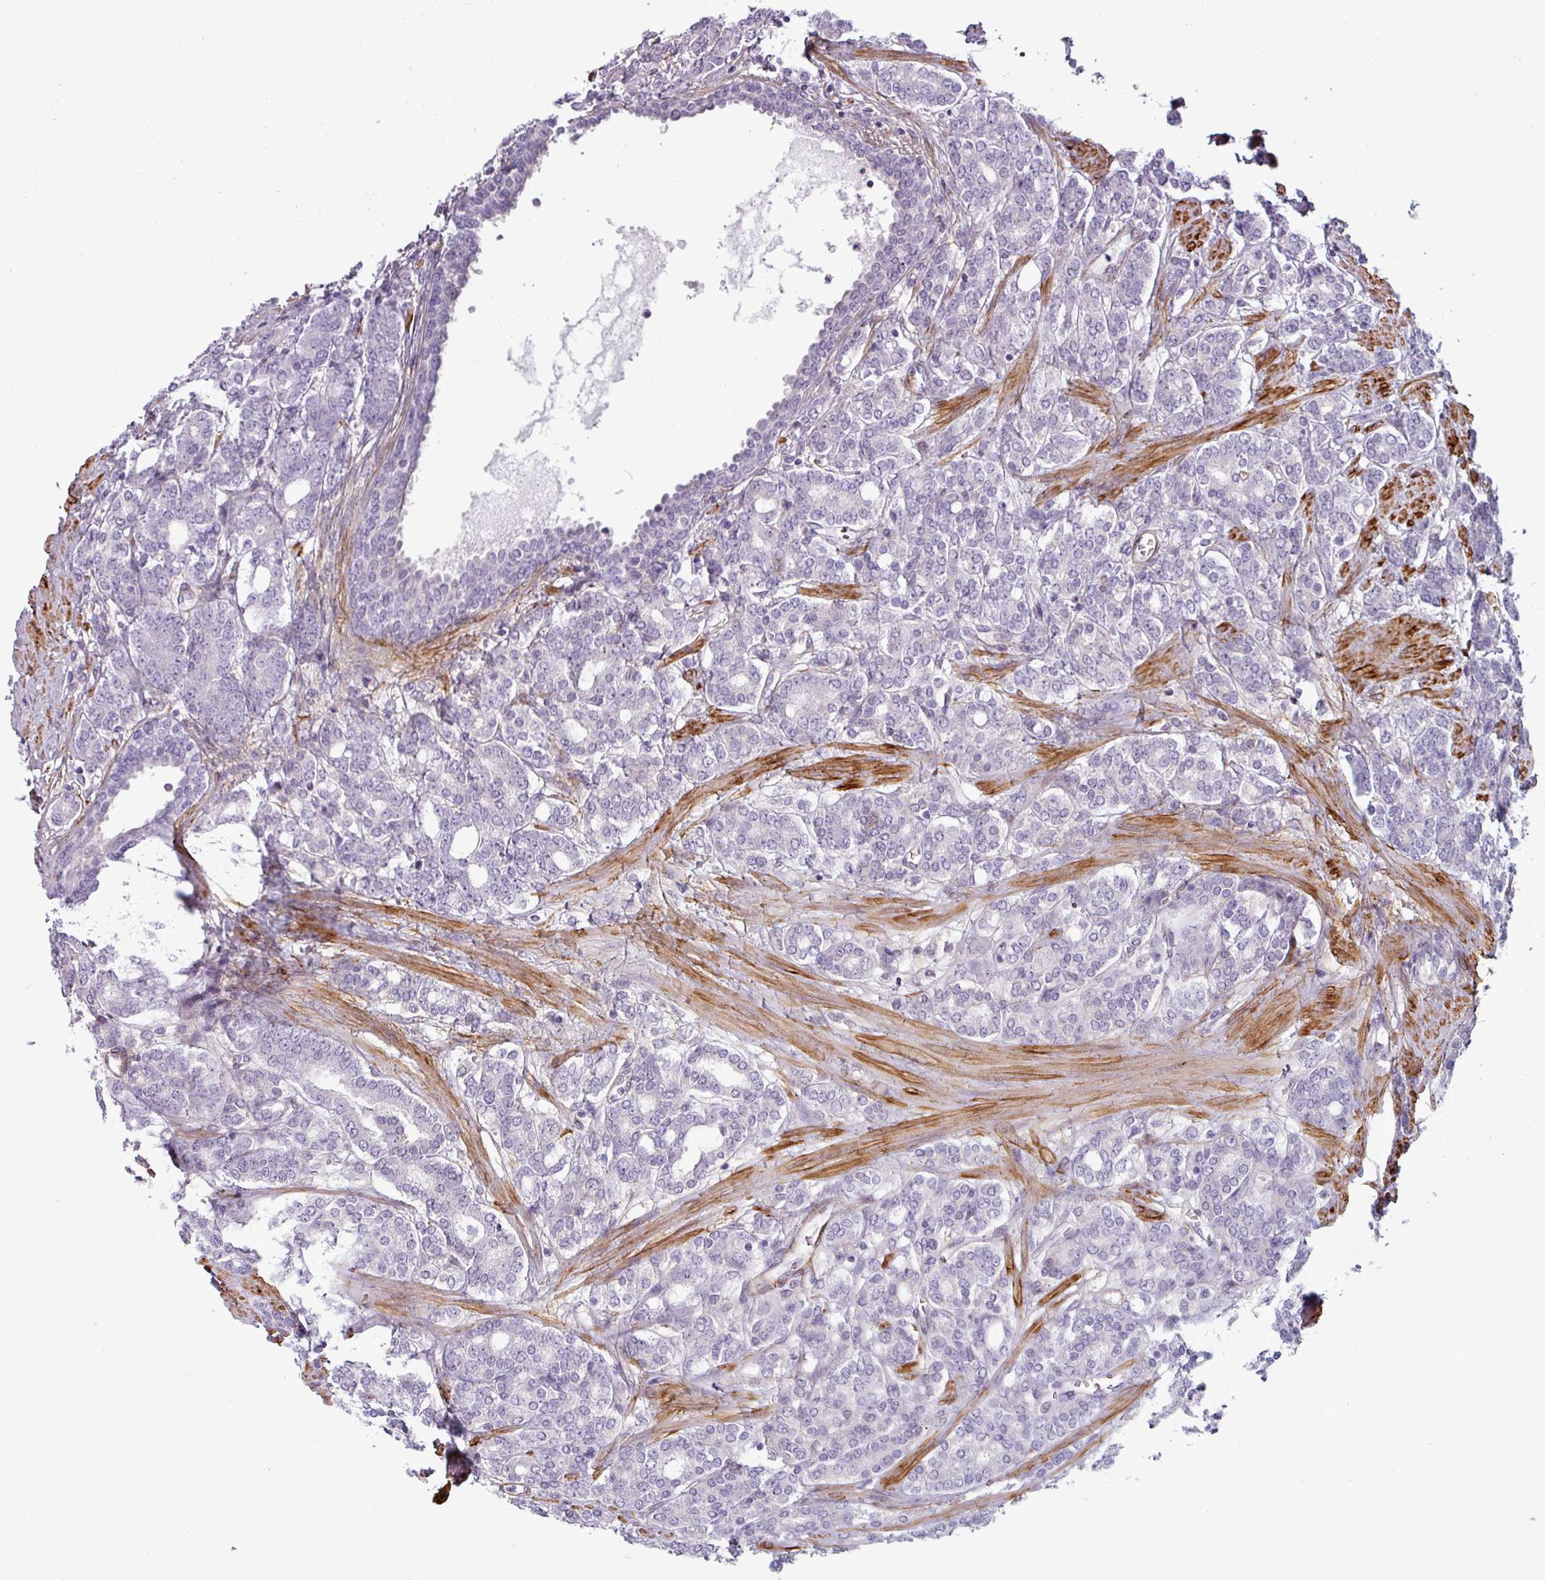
{"staining": {"intensity": "negative", "quantity": "none", "location": "none"}, "tissue": "prostate cancer", "cell_type": "Tumor cells", "image_type": "cancer", "snomed": [{"axis": "morphology", "description": "Adenocarcinoma, High grade"}, {"axis": "topography", "description": "Prostate"}], "caption": "Adenocarcinoma (high-grade) (prostate) stained for a protein using IHC exhibits no expression tumor cells.", "gene": "ATP10A", "patient": {"sex": "male", "age": 62}}